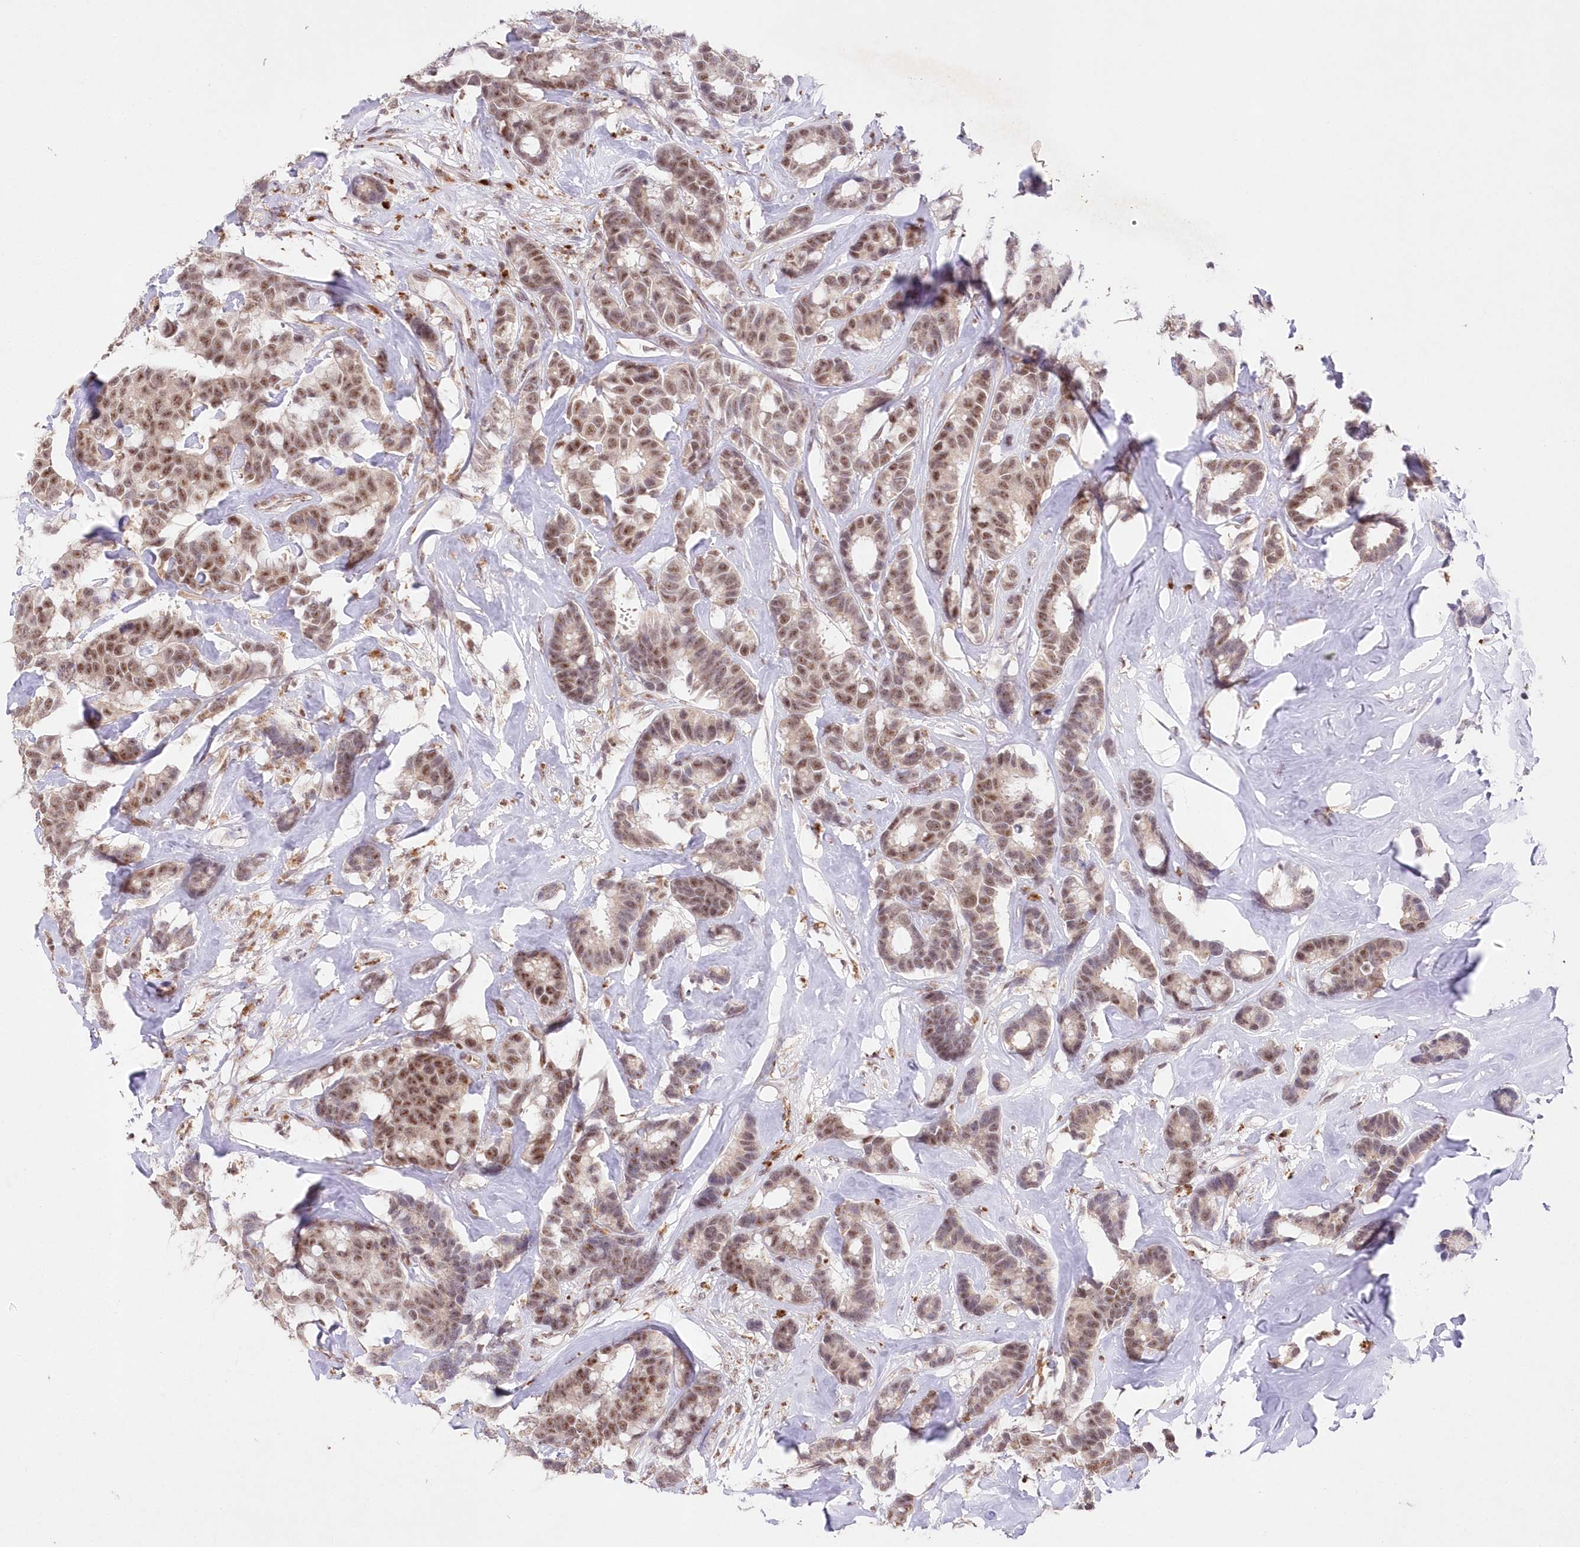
{"staining": {"intensity": "moderate", "quantity": ">75%", "location": "nuclear"}, "tissue": "breast cancer", "cell_type": "Tumor cells", "image_type": "cancer", "snomed": [{"axis": "morphology", "description": "Duct carcinoma"}, {"axis": "topography", "description": "Breast"}], "caption": "Immunohistochemical staining of breast intraductal carcinoma displays medium levels of moderate nuclear protein expression in approximately >75% of tumor cells. The protein of interest is shown in brown color, while the nuclei are stained blue.", "gene": "RBM27", "patient": {"sex": "female", "age": 87}}